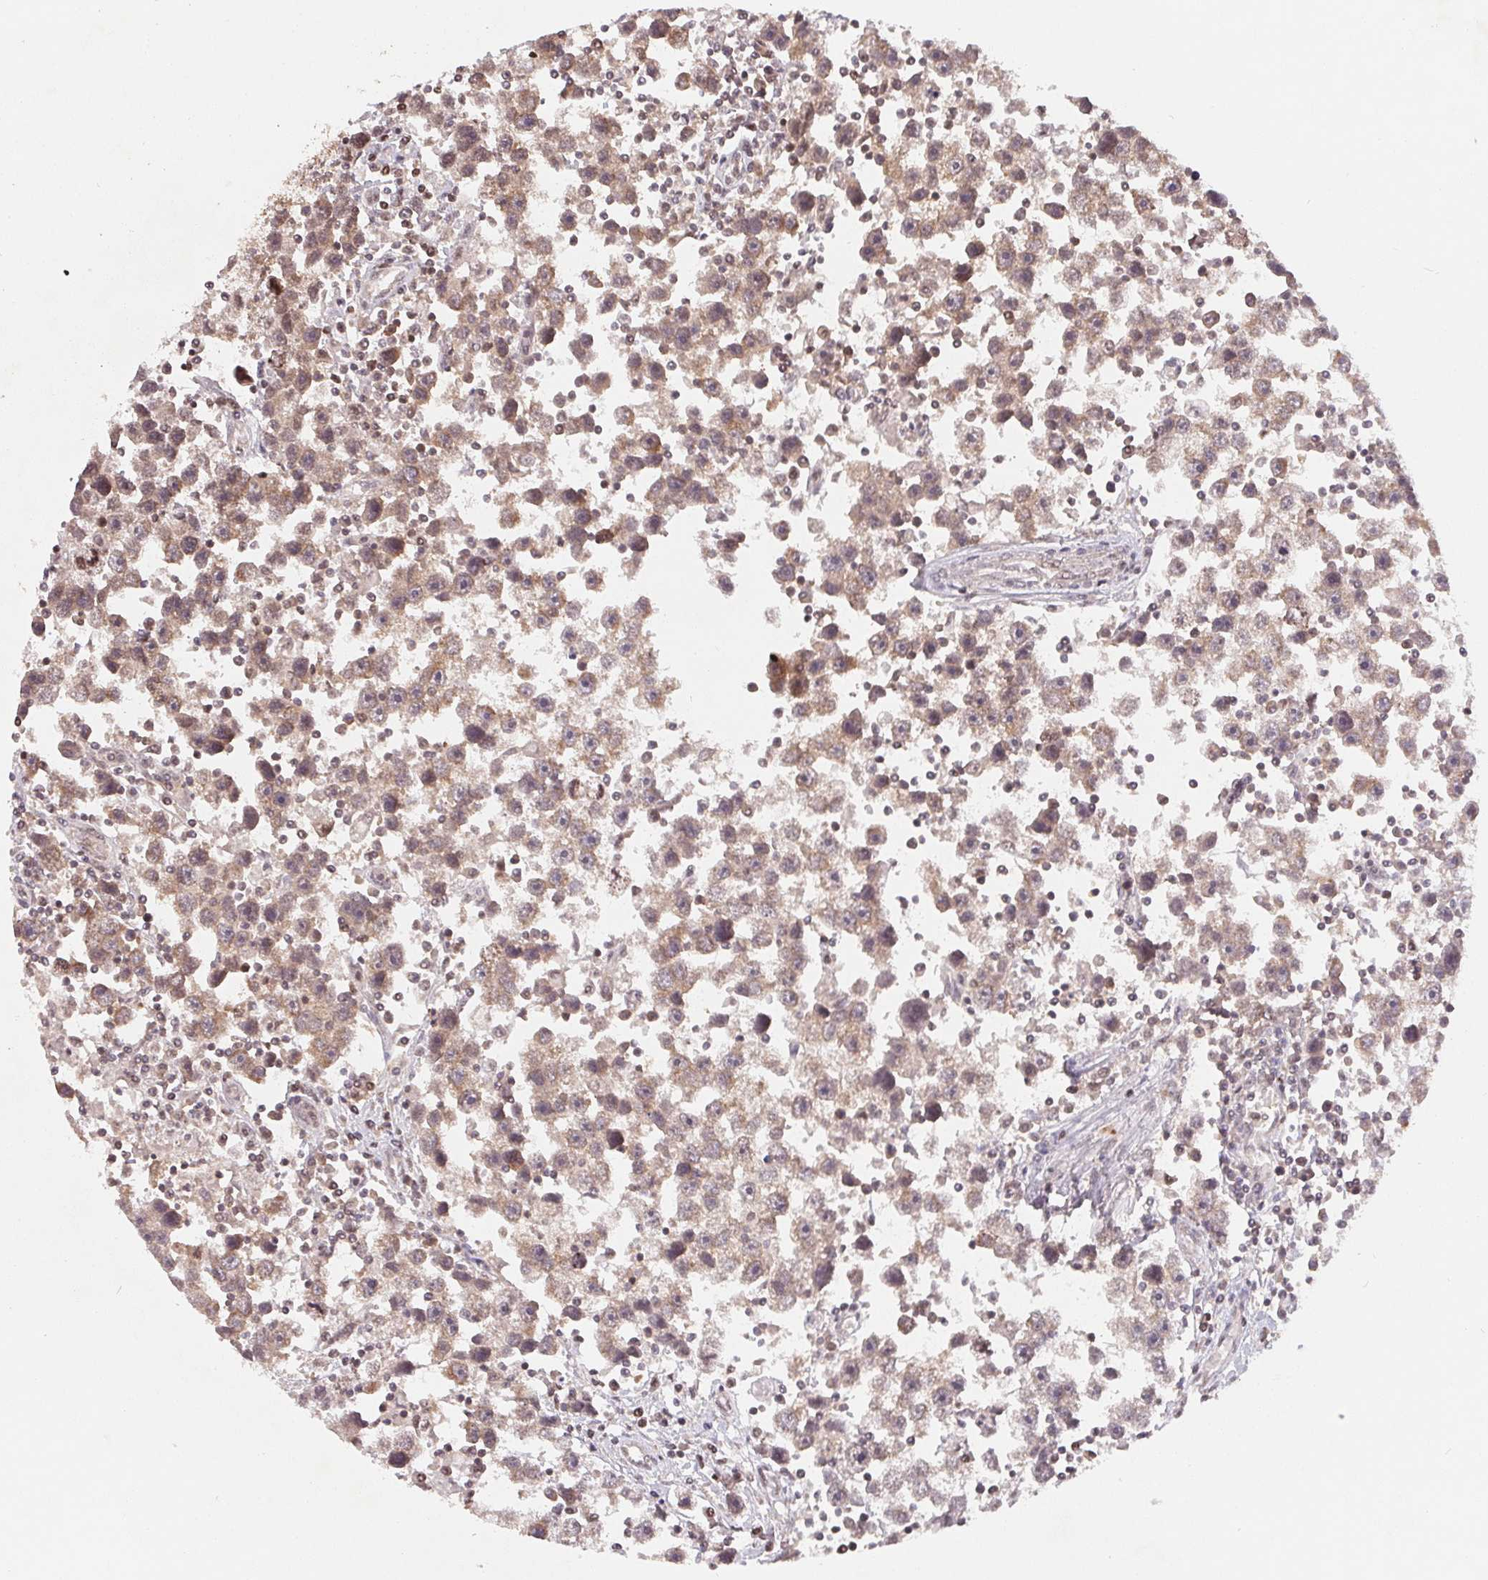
{"staining": {"intensity": "weak", "quantity": ">75%", "location": "cytoplasmic/membranous"}, "tissue": "testis cancer", "cell_type": "Tumor cells", "image_type": "cancer", "snomed": [{"axis": "morphology", "description": "Seminoma, NOS"}, {"axis": "topography", "description": "Testis"}], "caption": "The histopathology image displays a brown stain indicating the presence of a protein in the cytoplasmic/membranous of tumor cells in testis cancer (seminoma).", "gene": "HMGN3", "patient": {"sex": "male", "age": 30}}